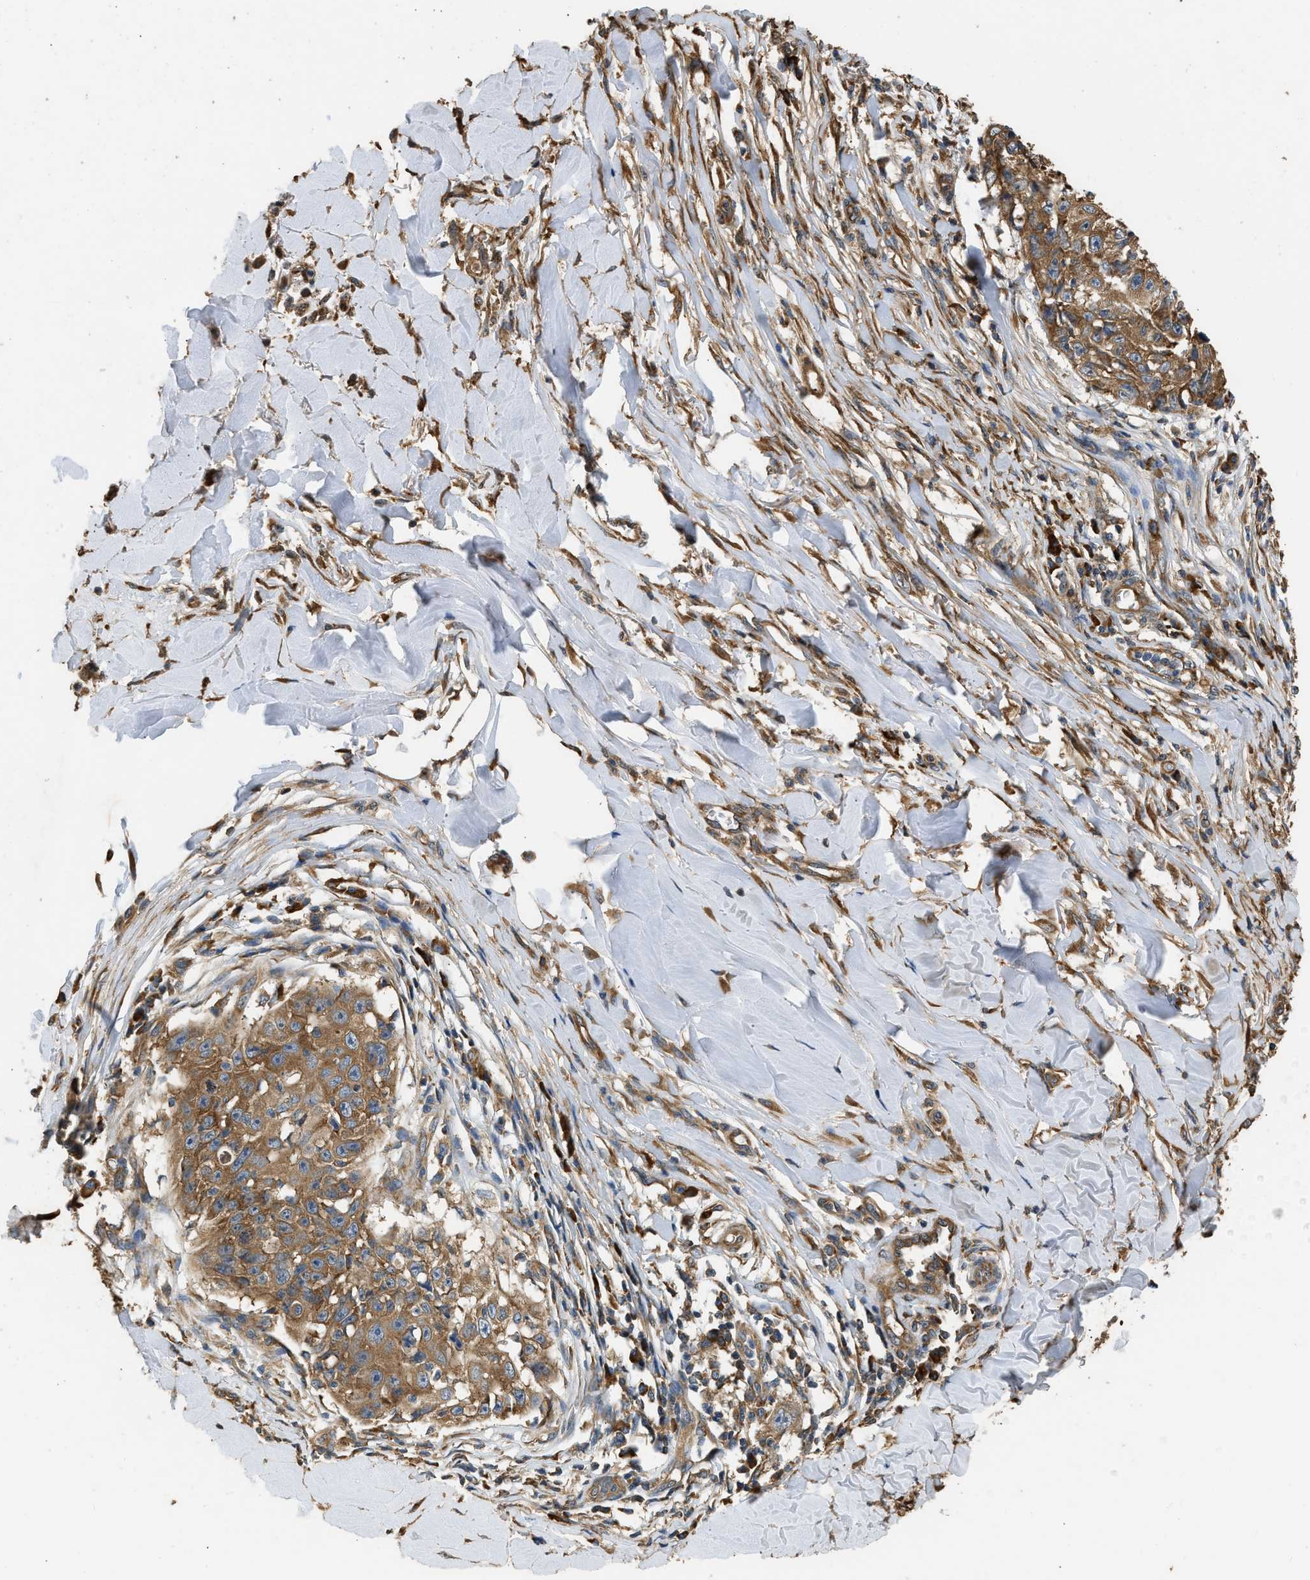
{"staining": {"intensity": "moderate", "quantity": ">75%", "location": "cytoplasmic/membranous"}, "tissue": "skin cancer", "cell_type": "Tumor cells", "image_type": "cancer", "snomed": [{"axis": "morphology", "description": "Squamous cell carcinoma, NOS"}, {"axis": "topography", "description": "Skin"}], "caption": "Immunohistochemical staining of human skin cancer shows moderate cytoplasmic/membranous protein expression in approximately >75% of tumor cells.", "gene": "SLC36A4", "patient": {"sex": "male", "age": 86}}